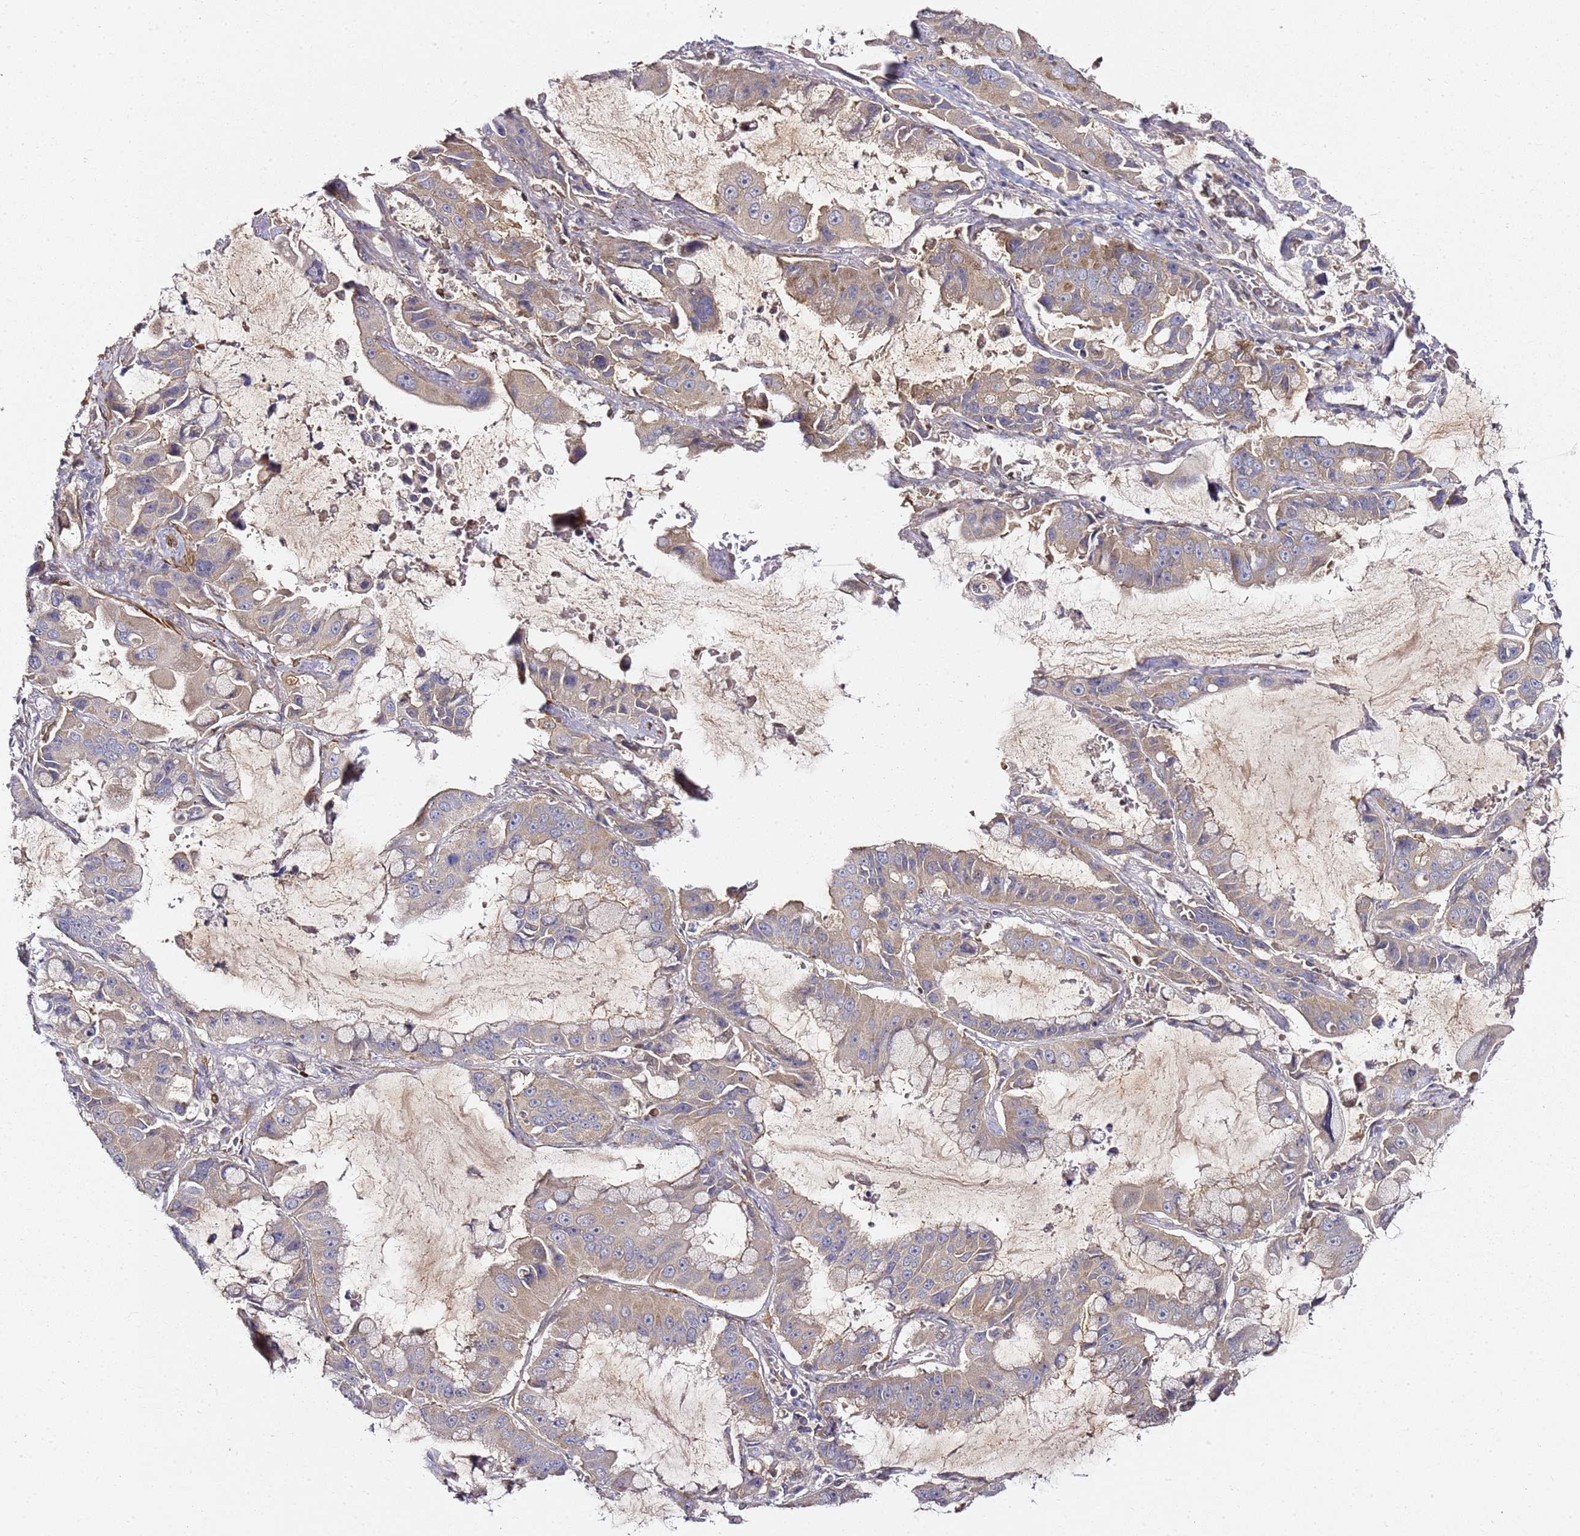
{"staining": {"intensity": "weak", "quantity": "25%-75%", "location": "cytoplasmic/membranous"}, "tissue": "lung cancer", "cell_type": "Tumor cells", "image_type": "cancer", "snomed": [{"axis": "morphology", "description": "Adenocarcinoma, NOS"}, {"axis": "topography", "description": "Lung"}], "caption": "Human lung cancer (adenocarcinoma) stained with a protein marker reveals weak staining in tumor cells.", "gene": "EPS8L1", "patient": {"sex": "male", "age": 64}}